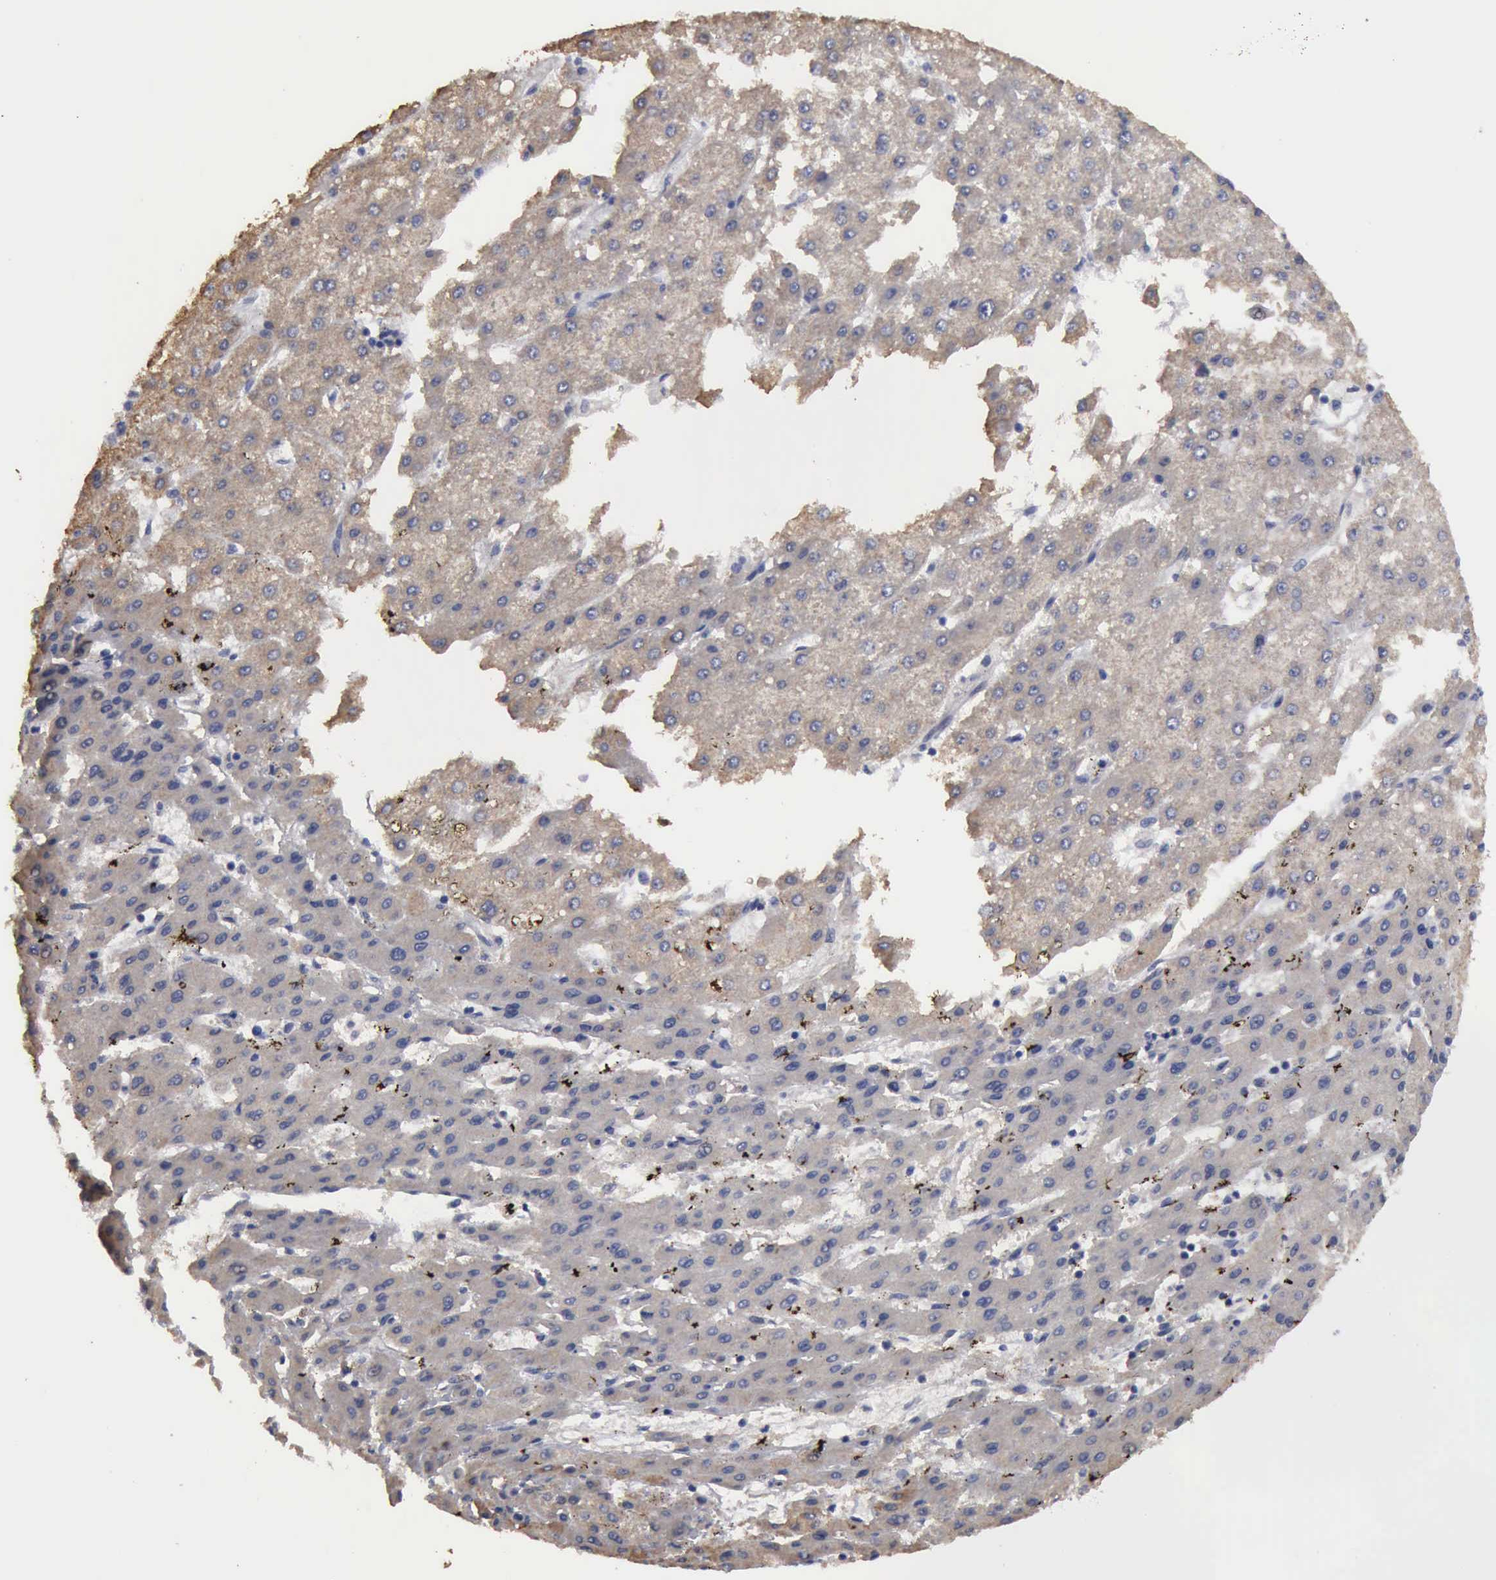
{"staining": {"intensity": "negative", "quantity": "none", "location": "none"}, "tissue": "liver cancer", "cell_type": "Tumor cells", "image_type": "cancer", "snomed": [{"axis": "morphology", "description": "Carcinoma, Hepatocellular, NOS"}, {"axis": "topography", "description": "Liver"}], "caption": "IHC of human liver cancer exhibits no staining in tumor cells.", "gene": "TXLNG", "patient": {"sex": "female", "age": 52}}